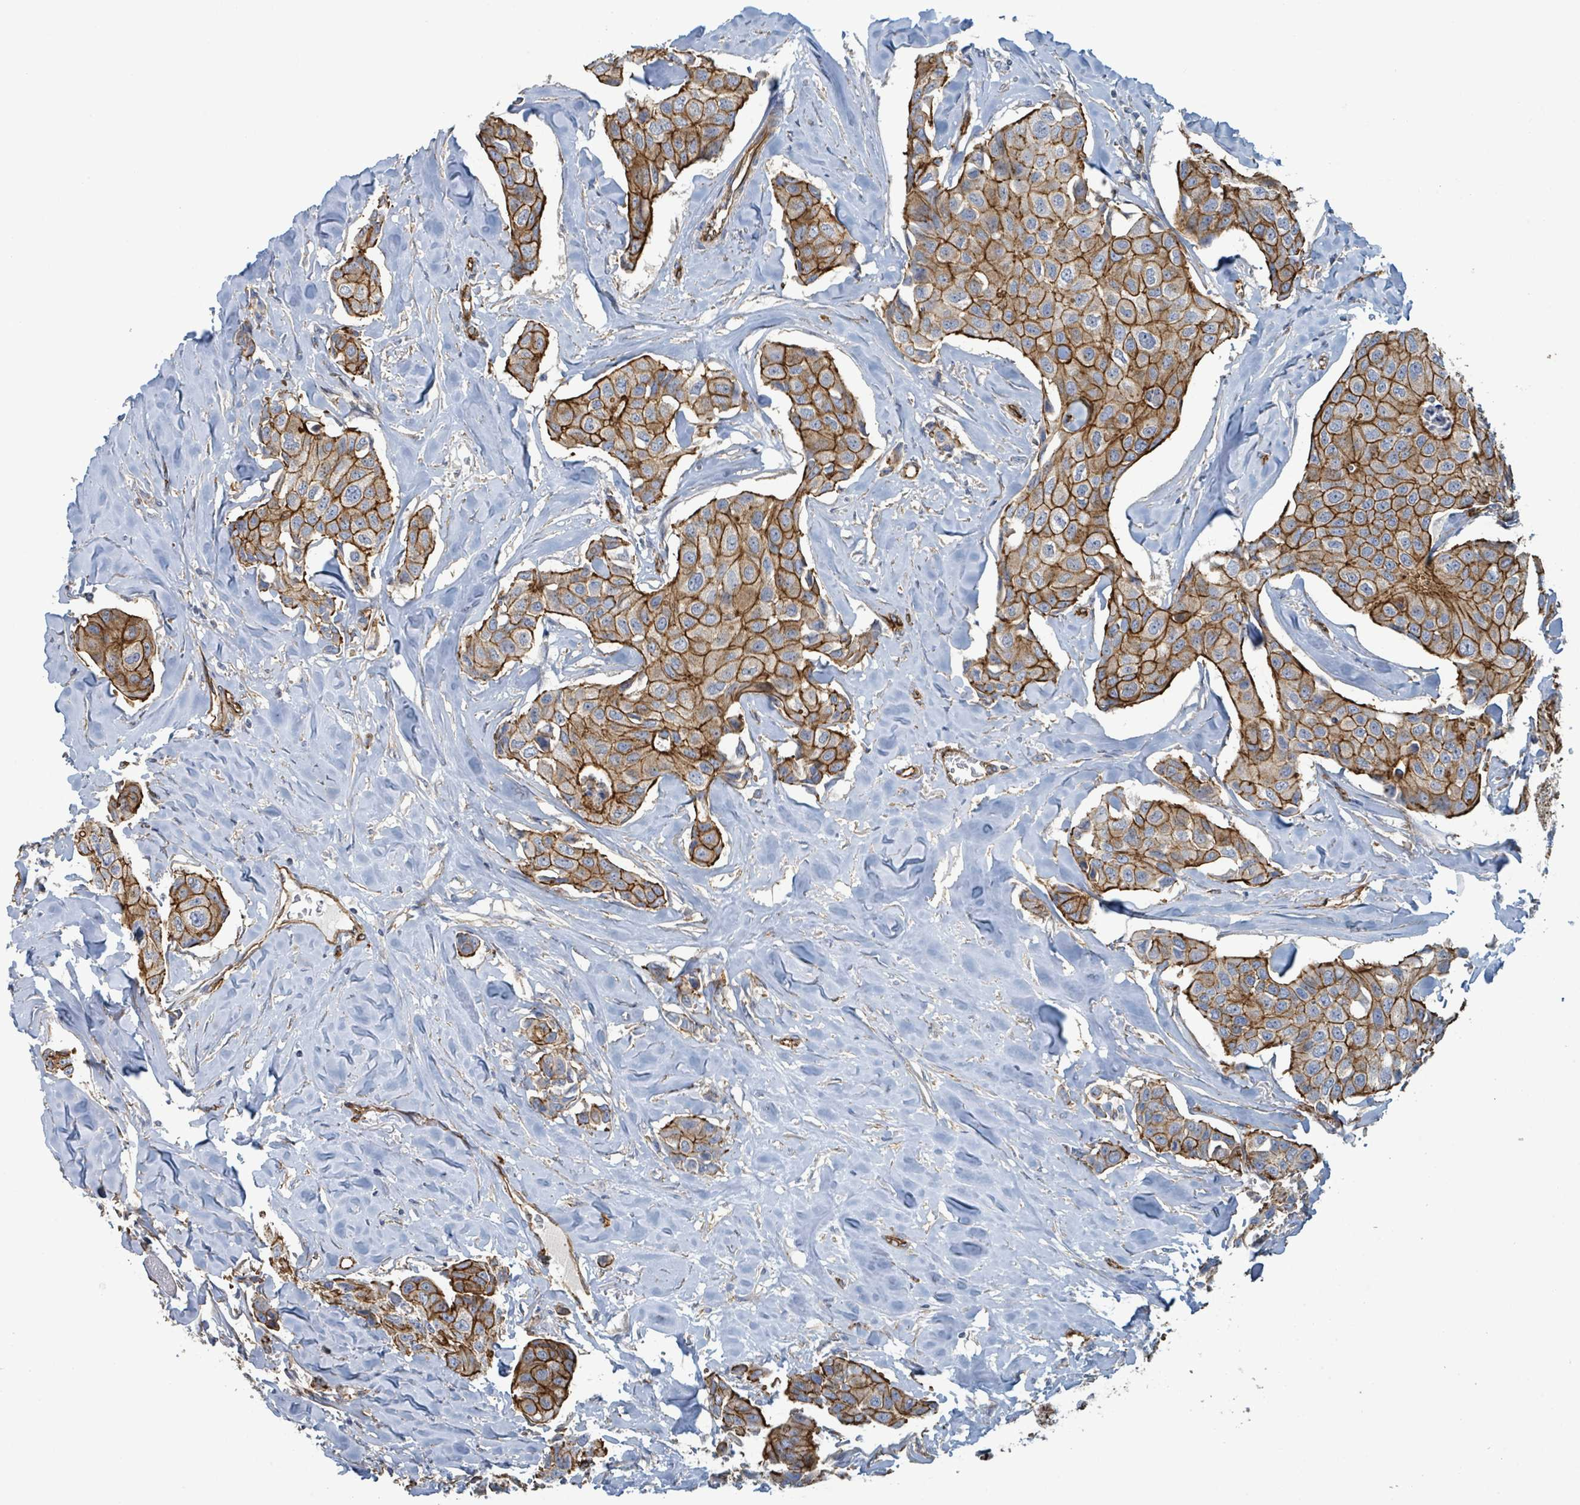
{"staining": {"intensity": "strong", "quantity": ">75%", "location": "cytoplasmic/membranous"}, "tissue": "breast cancer", "cell_type": "Tumor cells", "image_type": "cancer", "snomed": [{"axis": "morphology", "description": "Duct carcinoma"}, {"axis": "topography", "description": "Breast"}], "caption": "Immunohistochemical staining of human intraductal carcinoma (breast) shows strong cytoplasmic/membranous protein expression in about >75% of tumor cells.", "gene": "LDOC1", "patient": {"sex": "female", "age": 80}}